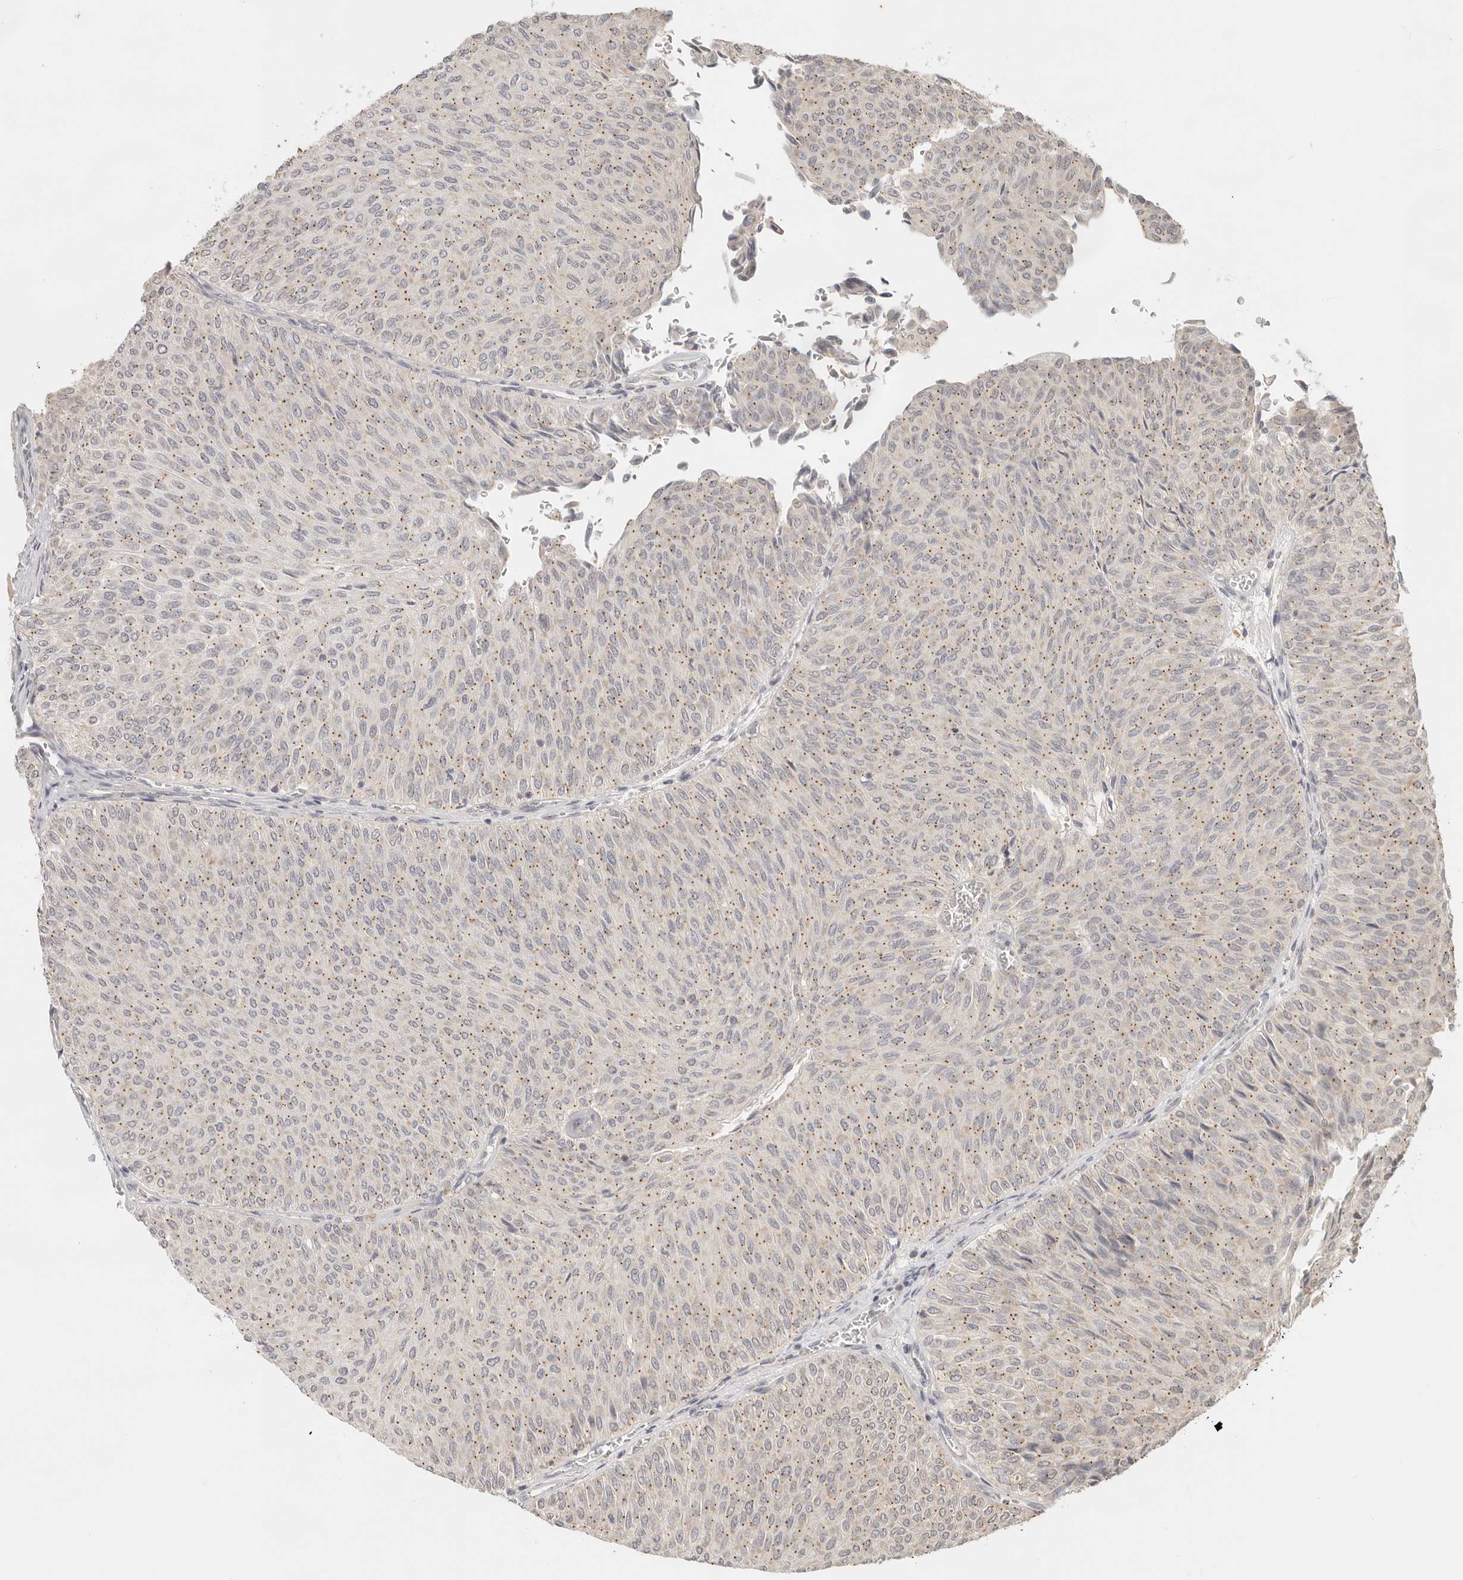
{"staining": {"intensity": "negative", "quantity": "none", "location": "none"}, "tissue": "urothelial cancer", "cell_type": "Tumor cells", "image_type": "cancer", "snomed": [{"axis": "morphology", "description": "Urothelial carcinoma, Low grade"}, {"axis": "topography", "description": "Urinary bladder"}], "caption": "This is a micrograph of immunohistochemistry (IHC) staining of urothelial cancer, which shows no staining in tumor cells.", "gene": "LMO4", "patient": {"sex": "male", "age": 78}}